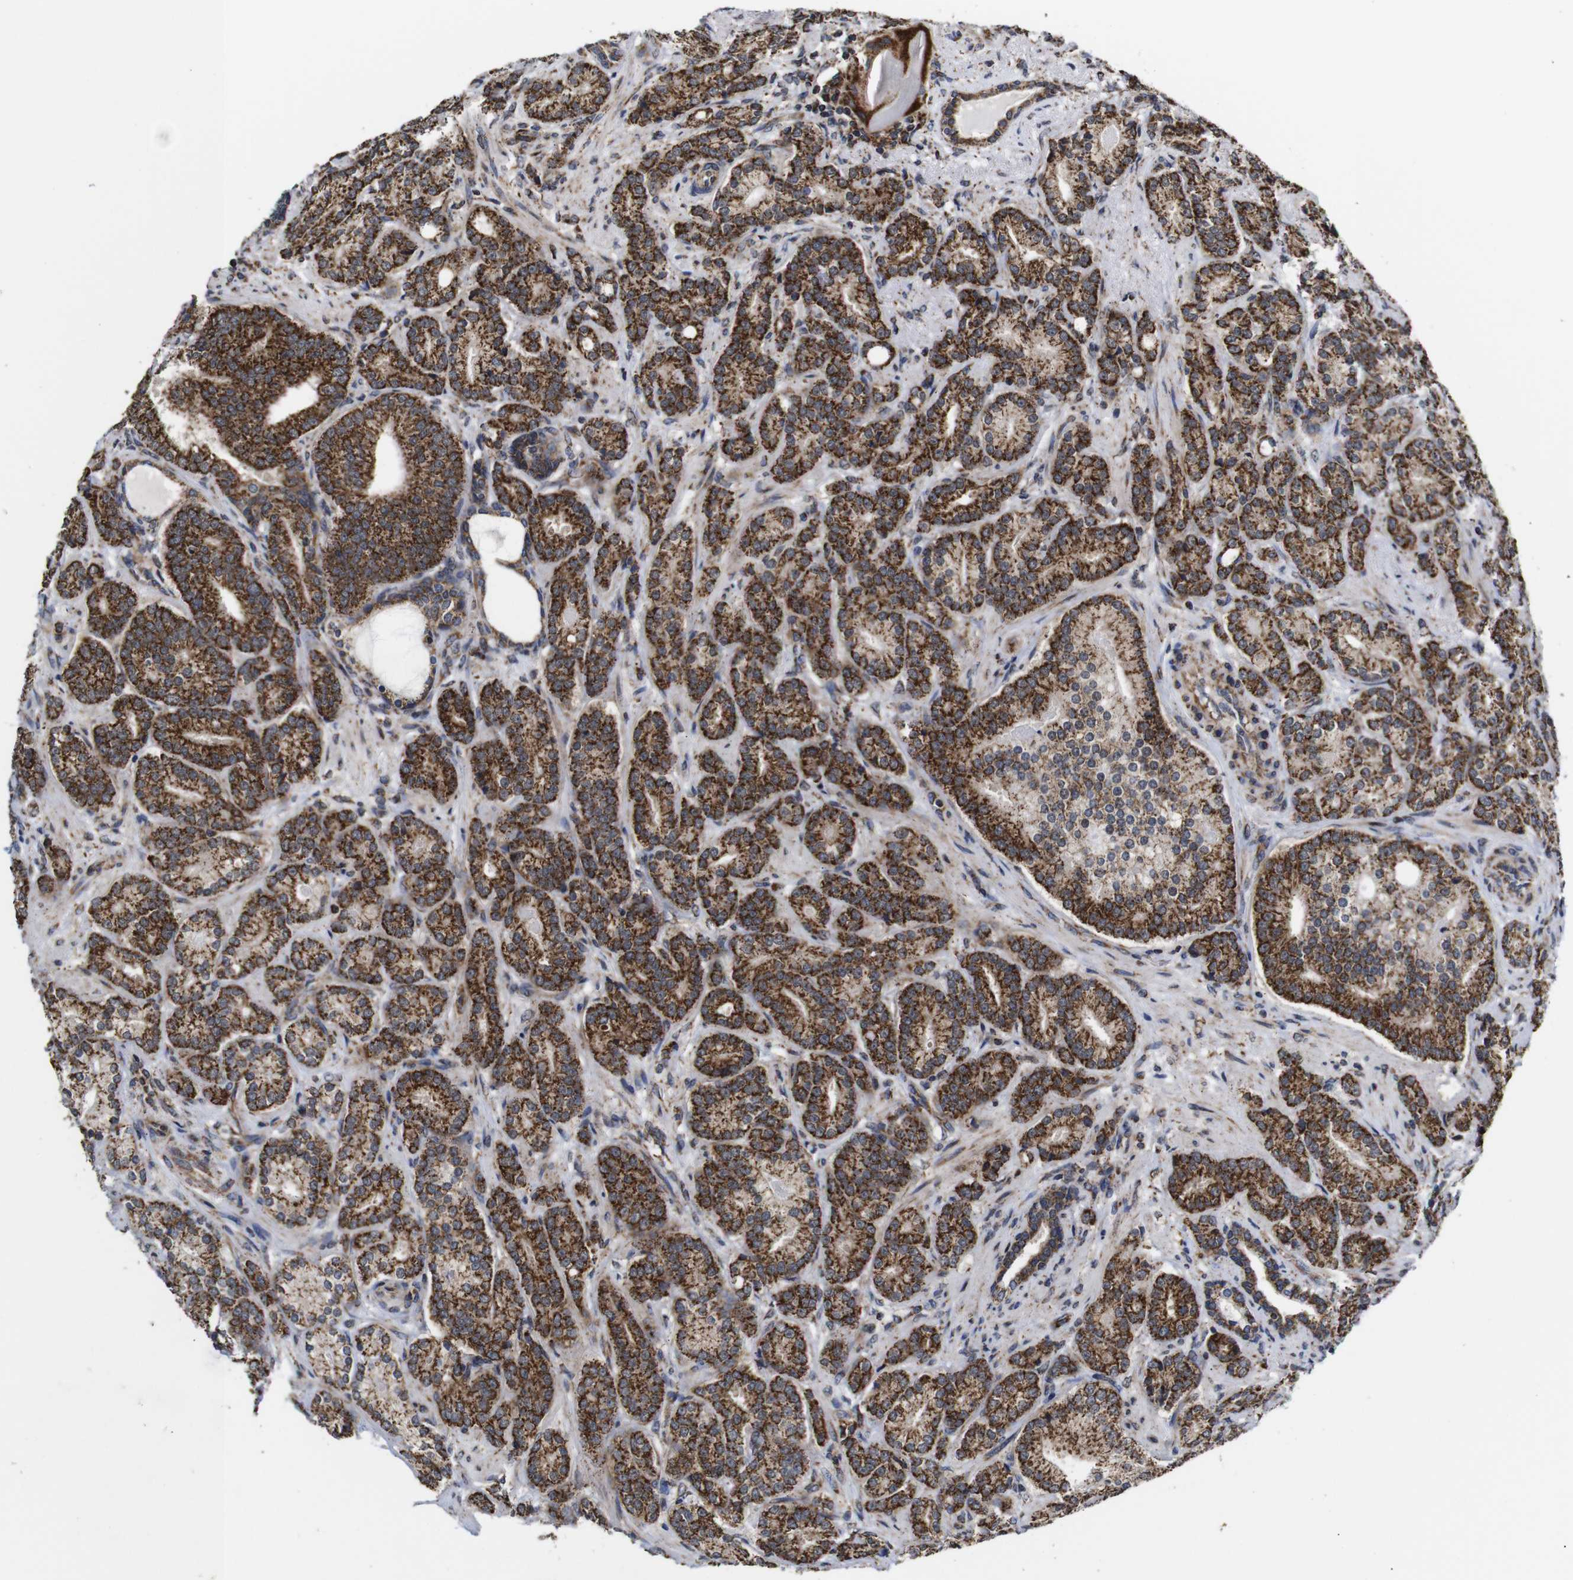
{"staining": {"intensity": "strong", "quantity": ">75%", "location": "cytoplasmic/membranous"}, "tissue": "prostate cancer", "cell_type": "Tumor cells", "image_type": "cancer", "snomed": [{"axis": "morphology", "description": "Adenocarcinoma, High grade"}, {"axis": "topography", "description": "Prostate"}], "caption": "A histopathology image of human prostate cancer stained for a protein demonstrates strong cytoplasmic/membranous brown staining in tumor cells. Nuclei are stained in blue.", "gene": "C17orf80", "patient": {"sex": "male", "age": 61}}